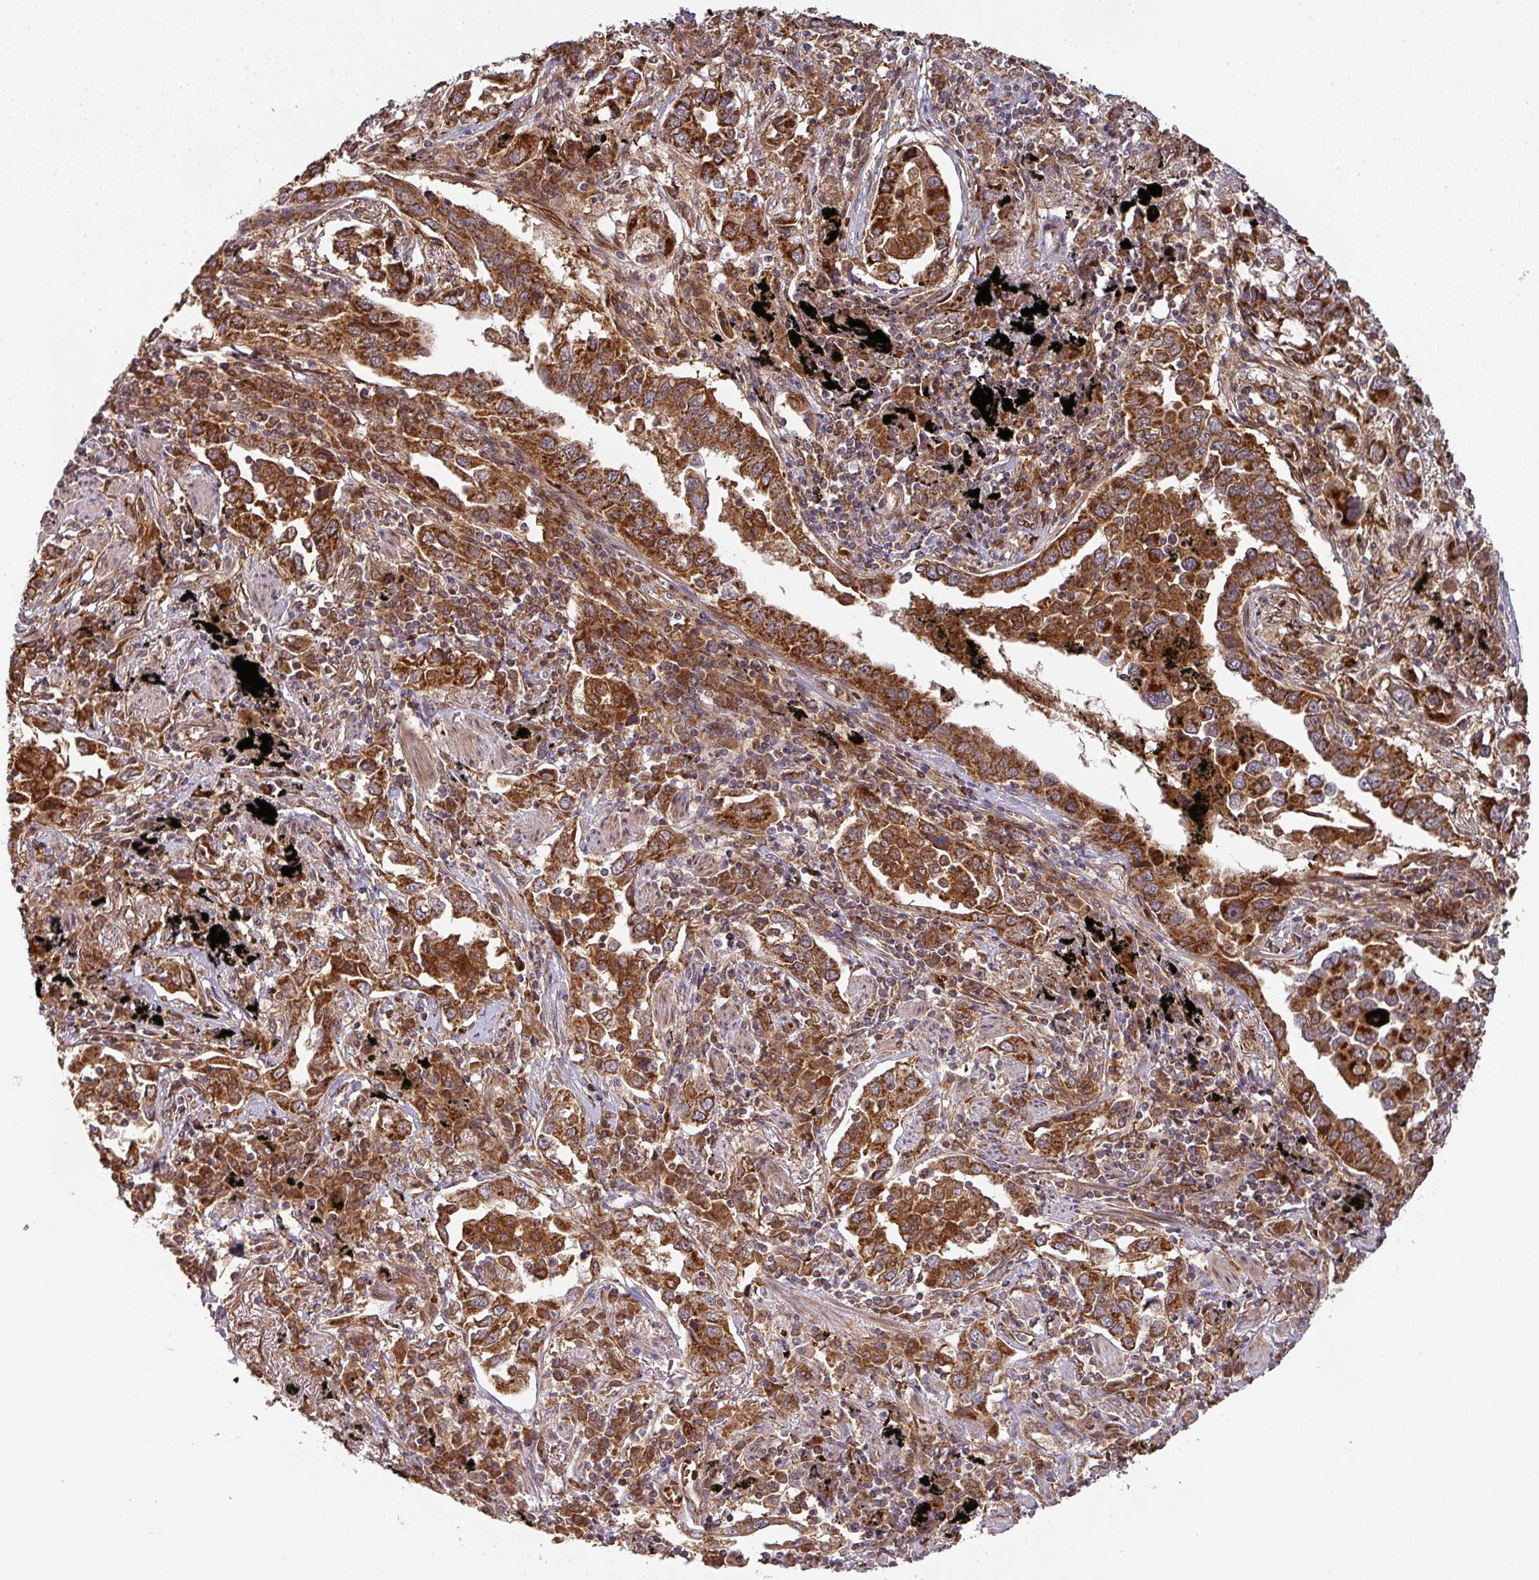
{"staining": {"intensity": "strong", "quantity": ">75%", "location": "cytoplasmic/membranous"}, "tissue": "lung cancer", "cell_type": "Tumor cells", "image_type": "cancer", "snomed": [{"axis": "morphology", "description": "Adenocarcinoma, NOS"}, {"axis": "topography", "description": "Lung"}], "caption": "A brown stain shows strong cytoplasmic/membranous positivity of a protein in human adenocarcinoma (lung) tumor cells.", "gene": "MALSU1", "patient": {"sex": "male", "age": 67}}